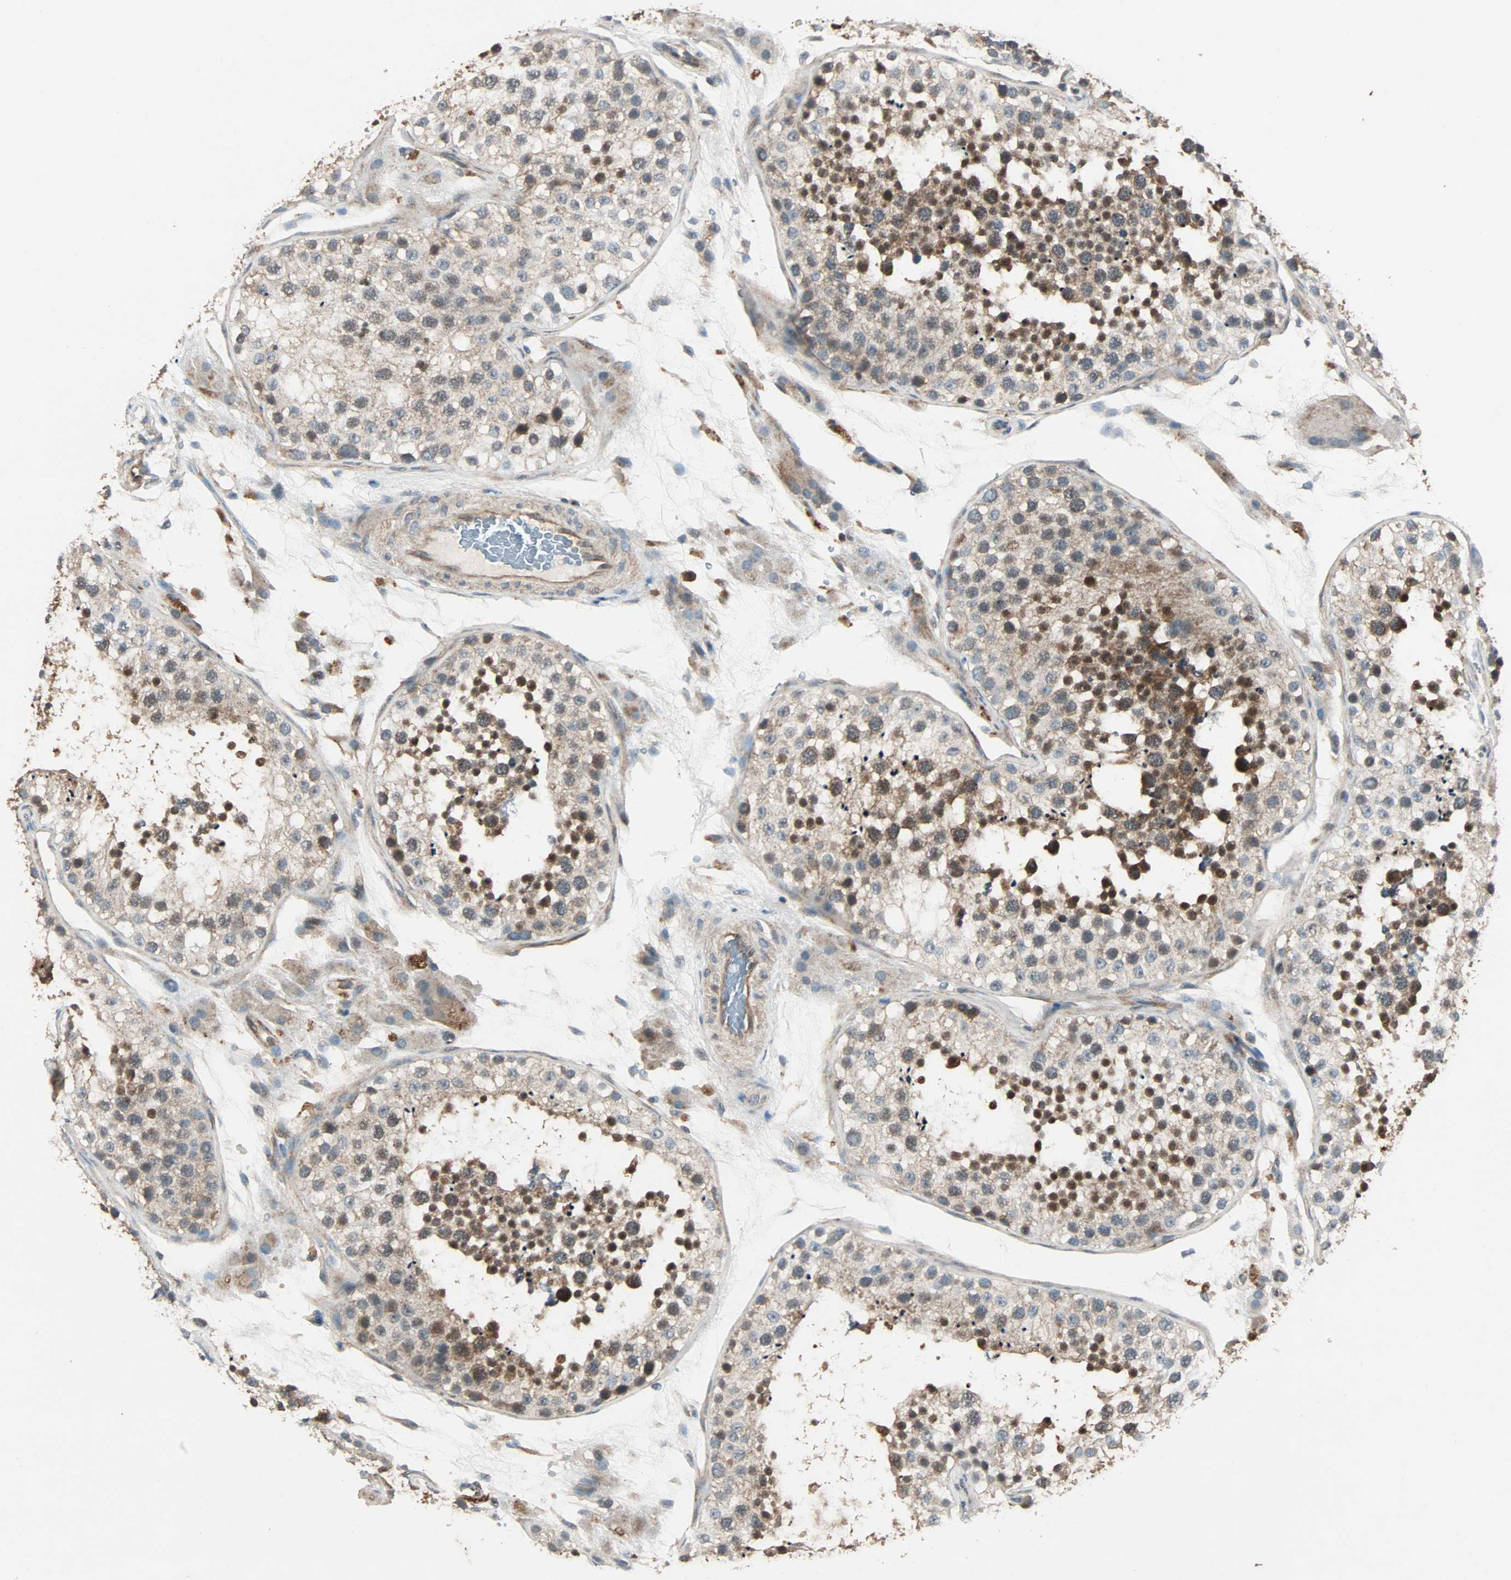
{"staining": {"intensity": "moderate", "quantity": ">75%", "location": "cytoplasmic/membranous,nuclear"}, "tissue": "testis", "cell_type": "Cells in seminiferous ducts", "image_type": "normal", "snomed": [{"axis": "morphology", "description": "Normal tissue, NOS"}, {"axis": "topography", "description": "Testis"}], "caption": "DAB (3,3'-diaminobenzidine) immunohistochemical staining of unremarkable testis reveals moderate cytoplasmic/membranous,nuclear protein expression in about >75% of cells in seminiferous ducts. (DAB IHC with brightfield microscopy, high magnification).", "gene": "GCK", "patient": {"sex": "male", "age": 26}}